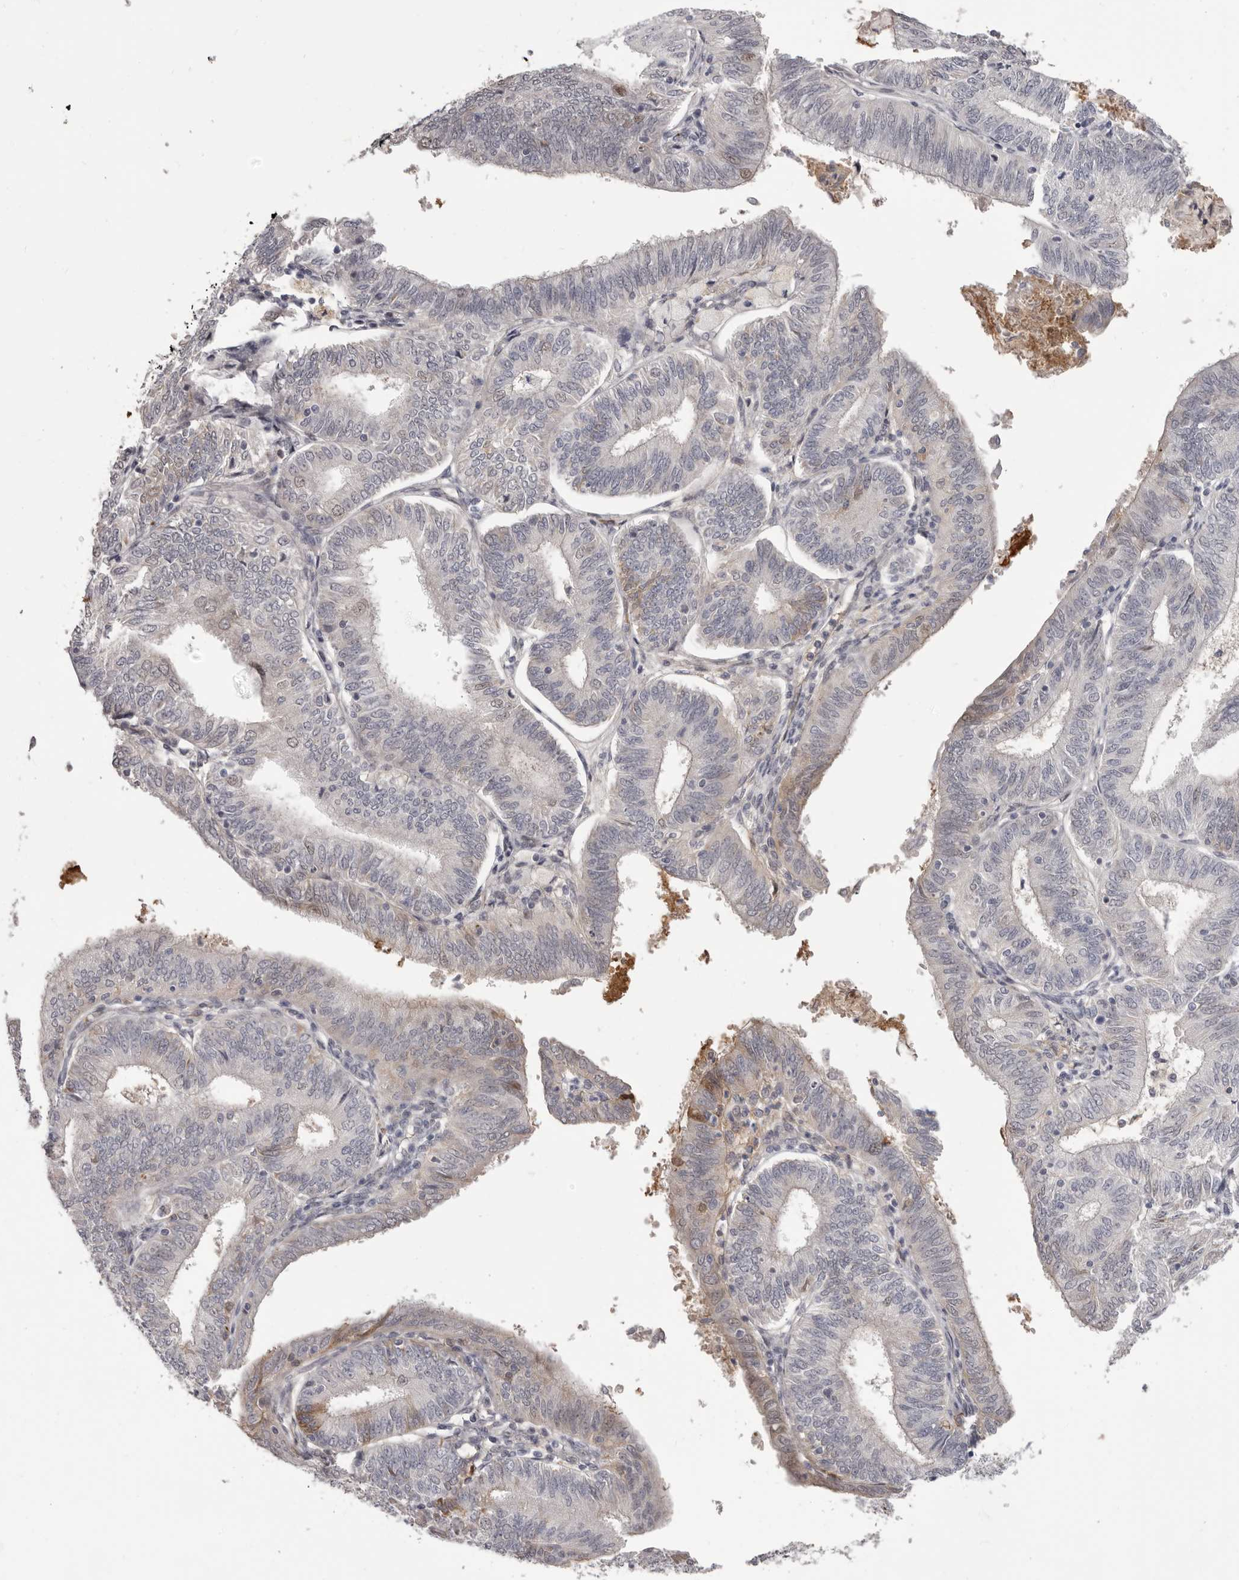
{"staining": {"intensity": "weak", "quantity": "<25%", "location": "cytoplasmic/membranous"}, "tissue": "endometrial cancer", "cell_type": "Tumor cells", "image_type": "cancer", "snomed": [{"axis": "morphology", "description": "Adenocarcinoma, NOS"}, {"axis": "topography", "description": "Endometrium"}], "caption": "Protein analysis of adenocarcinoma (endometrial) demonstrates no significant staining in tumor cells.", "gene": "OTUD3", "patient": {"sex": "female", "age": 51}}